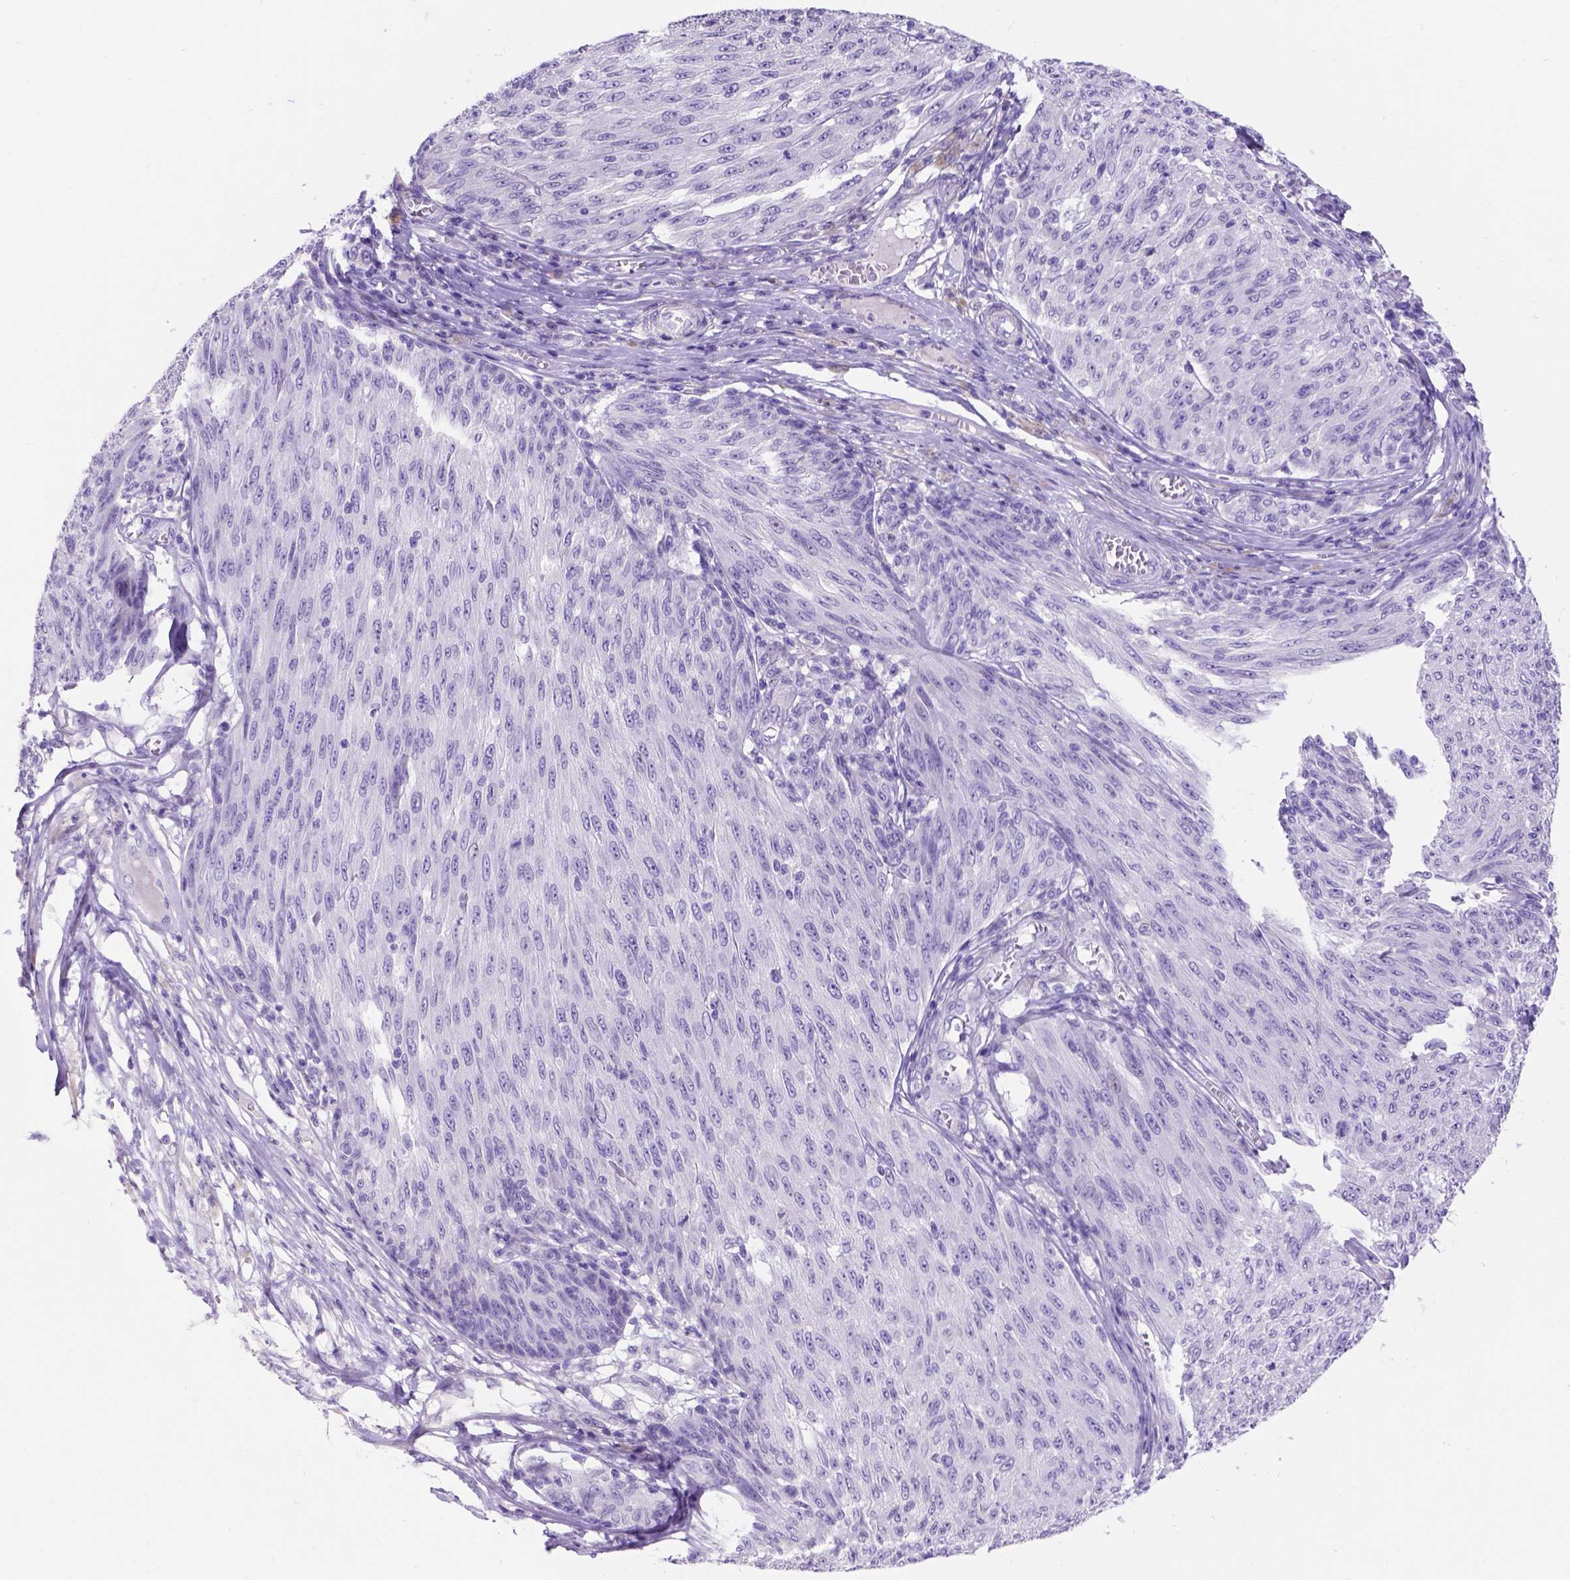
{"staining": {"intensity": "negative", "quantity": "none", "location": "none"}, "tissue": "melanoma", "cell_type": "Tumor cells", "image_type": "cancer", "snomed": [{"axis": "morphology", "description": "Malignant melanoma, NOS"}, {"axis": "topography", "description": "Skin"}], "caption": "Immunohistochemical staining of melanoma demonstrates no significant staining in tumor cells.", "gene": "EGFR", "patient": {"sex": "male", "age": 85}}